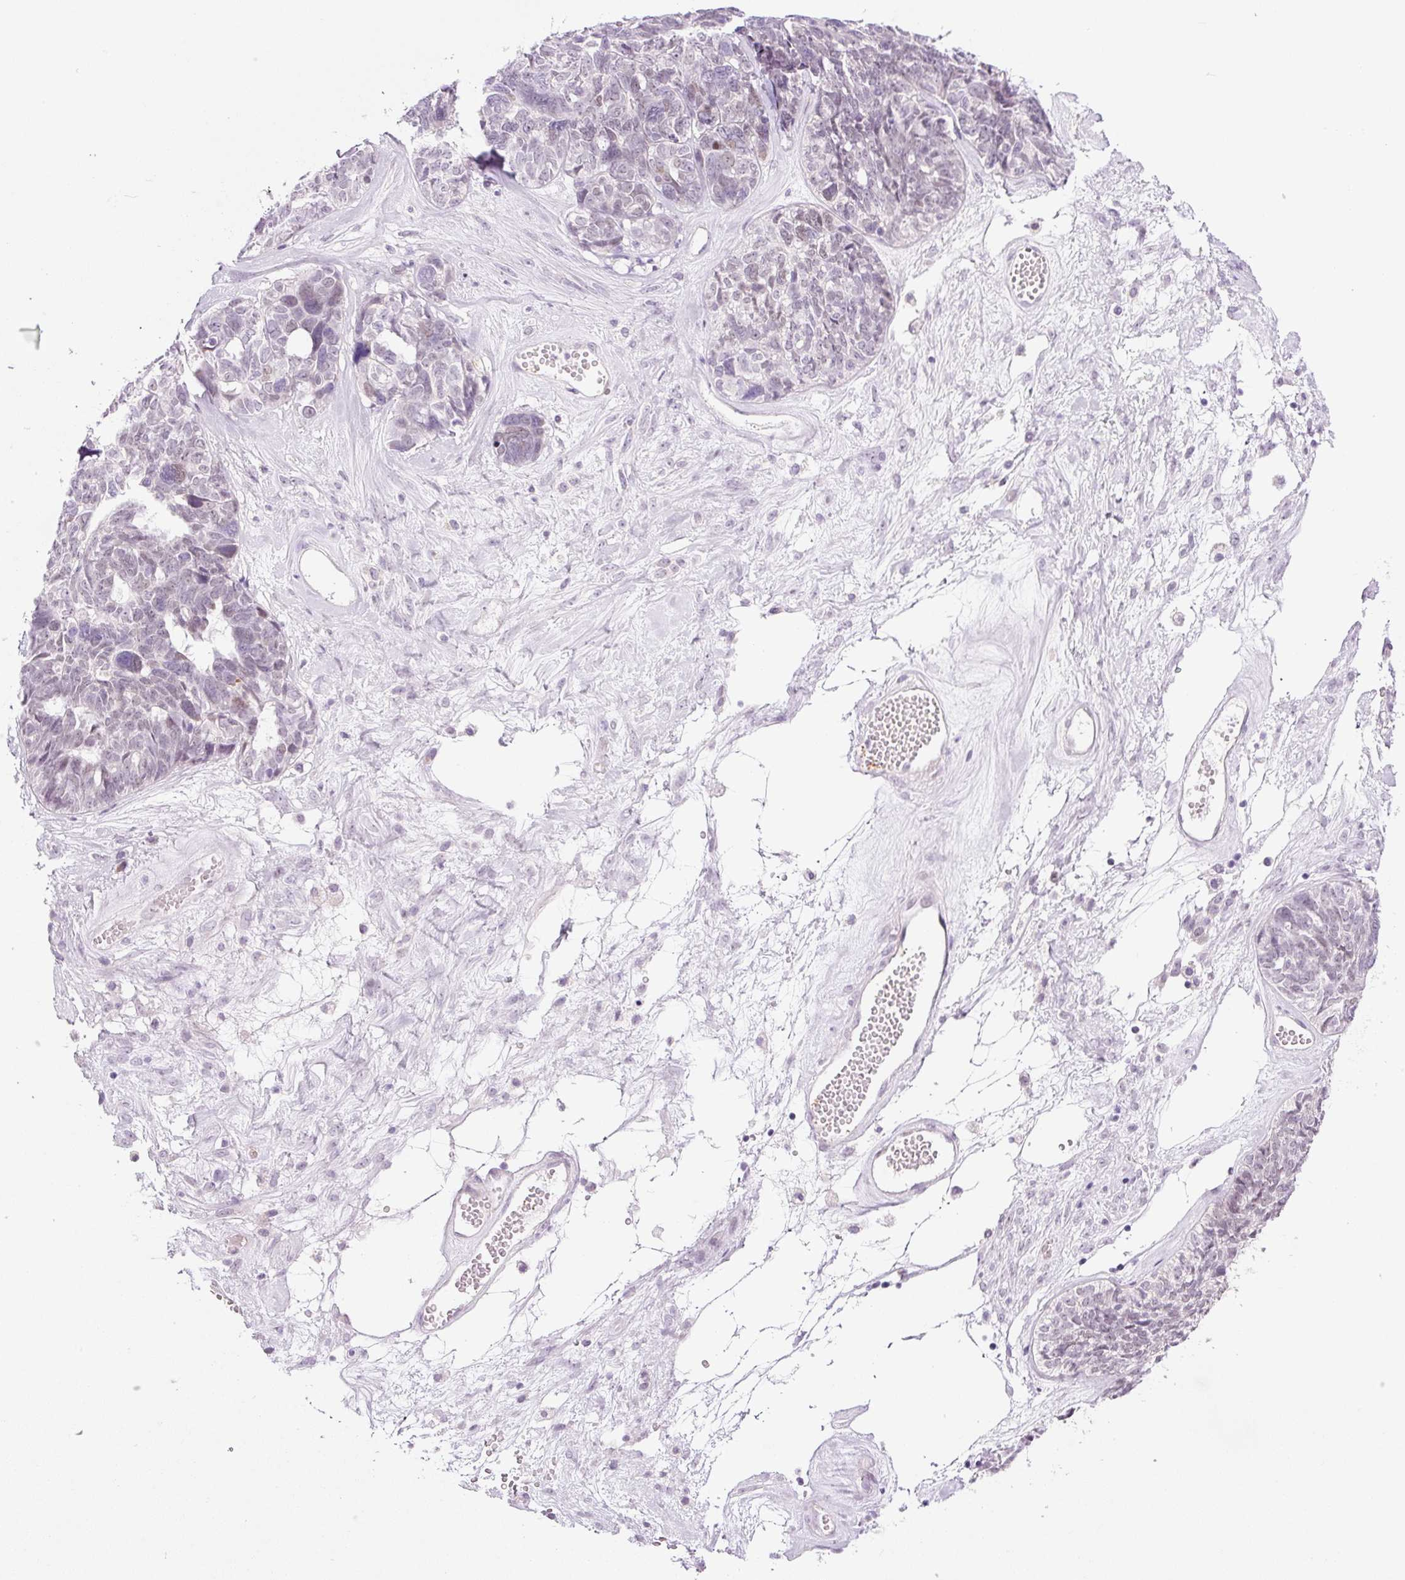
{"staining": {"intensity": "moderate", "quantity": "<25%", "location": "nuclear"}, "tissue": "ovarian cancer", "cell_type": "Tumor cells", "image_type": "cancer", "snomed": [{"axis": "morphology", "description": "Cystadenocarcinoma, serous, NOS"}, {"axis": "topography", "description": "Ovary"}], "caption": "Immunohistochemistry of ovarian cancer (serous cystadenocarcinoma) reveals low levels of moderate nuclear staining in about <25% of tumor cells.", "gene": "SRC", "patient": {"sex": "female", "age": 79}}